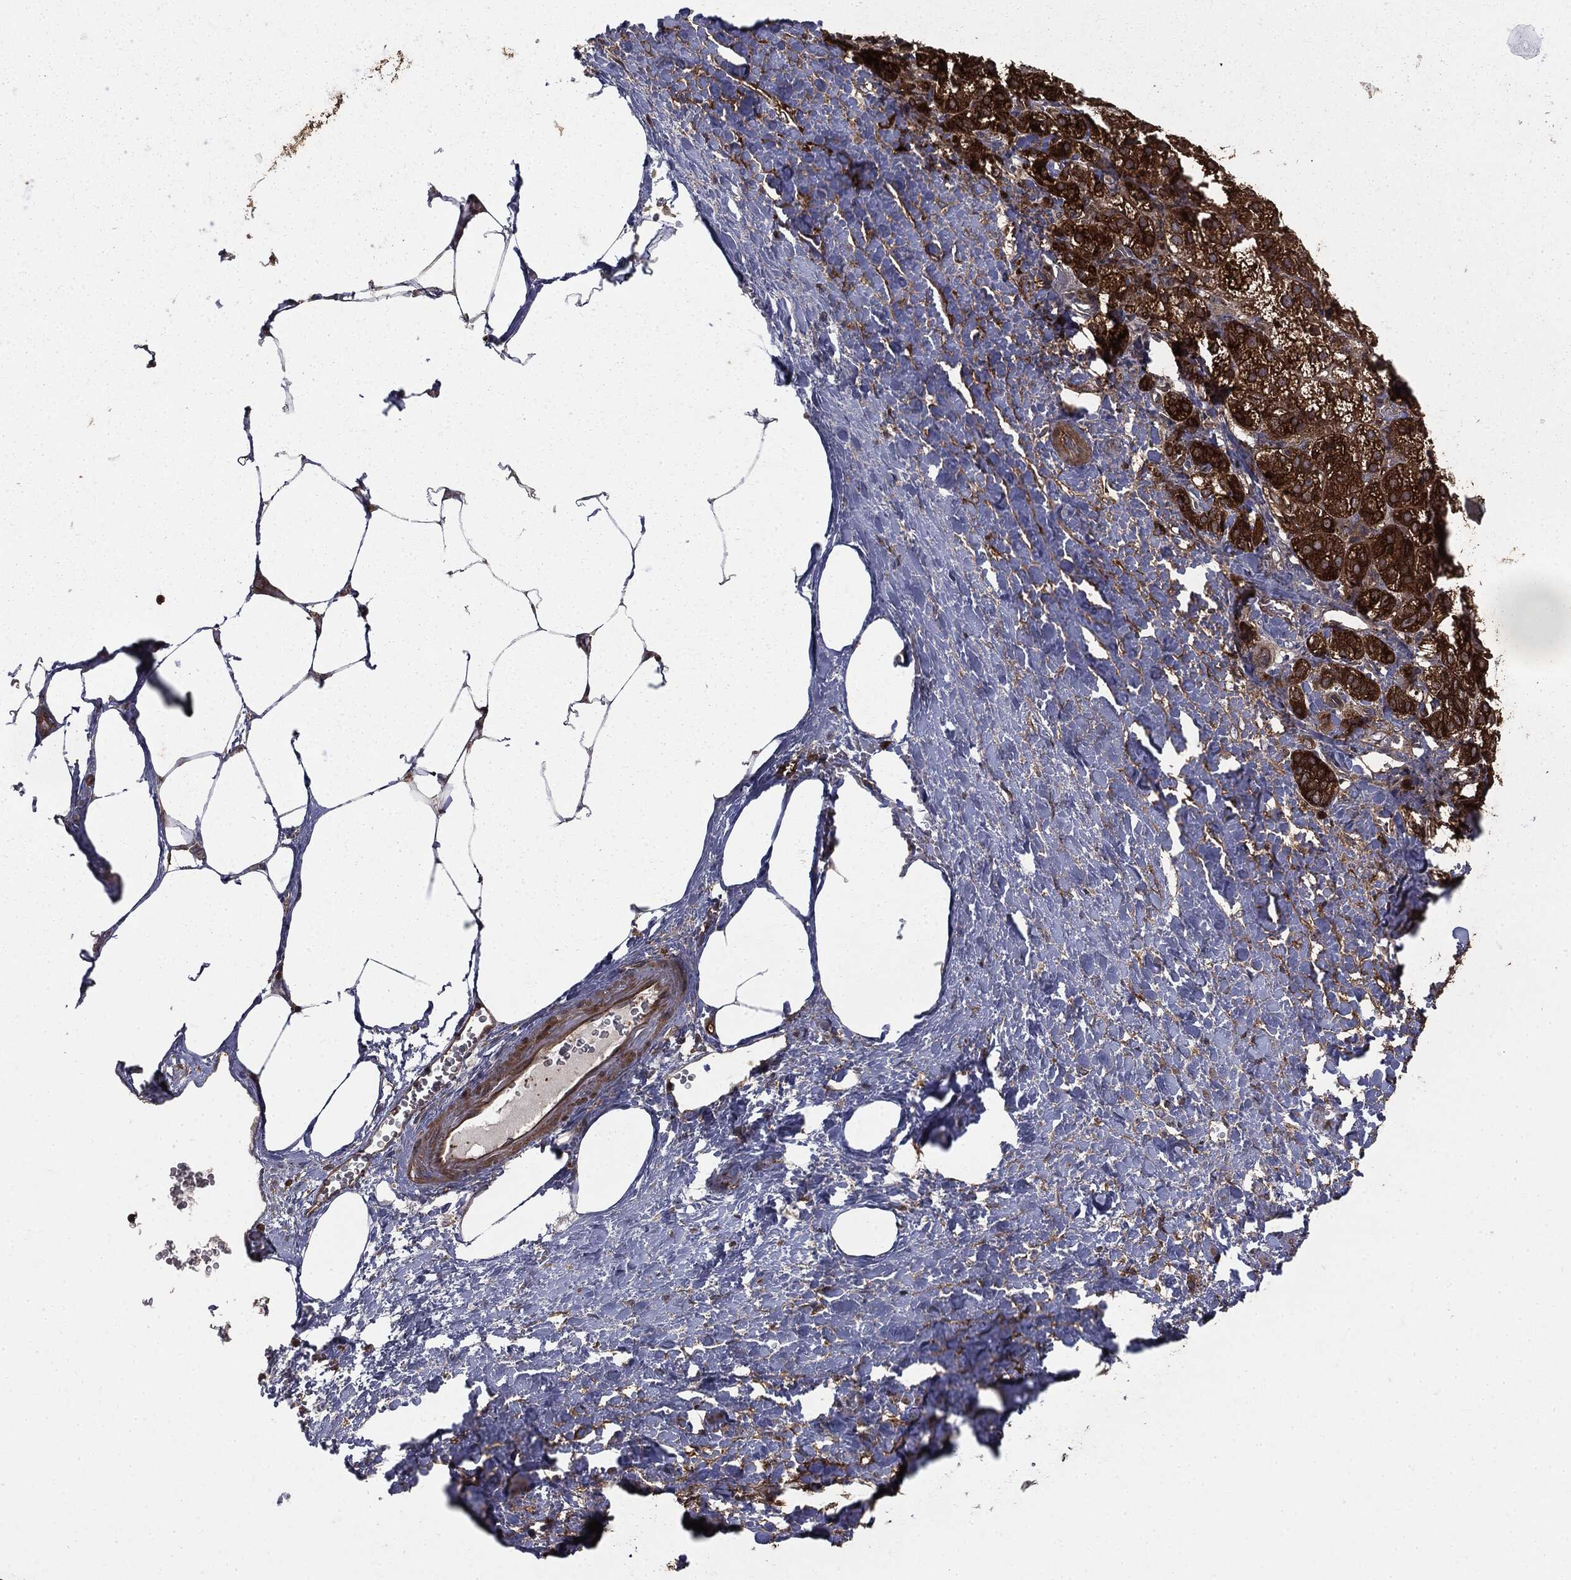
{"staining": {"intensity": "strong", "quantity": "25%-75%", "location": "cytoplasmic/membranous"}, "tissue": "adrenal gland", "cell_type": "Glandular cells", "image_type": "normal", "snomed": [{"axis": "morphology", "description": "Normal tissue, NOS"}, {"axis": "topography", "description": "Adrenal gland"}], "caption": "Adrenal gland stained with DAB (3,3'-diaminobenzidine) immunohistochemistry demonstrates high levels of strong cytoplasmic/membranous expression in approximately 25%-75% of glandular cells.", "gene": "GNB5", "patient": {"sex": "male", "age": 57}}